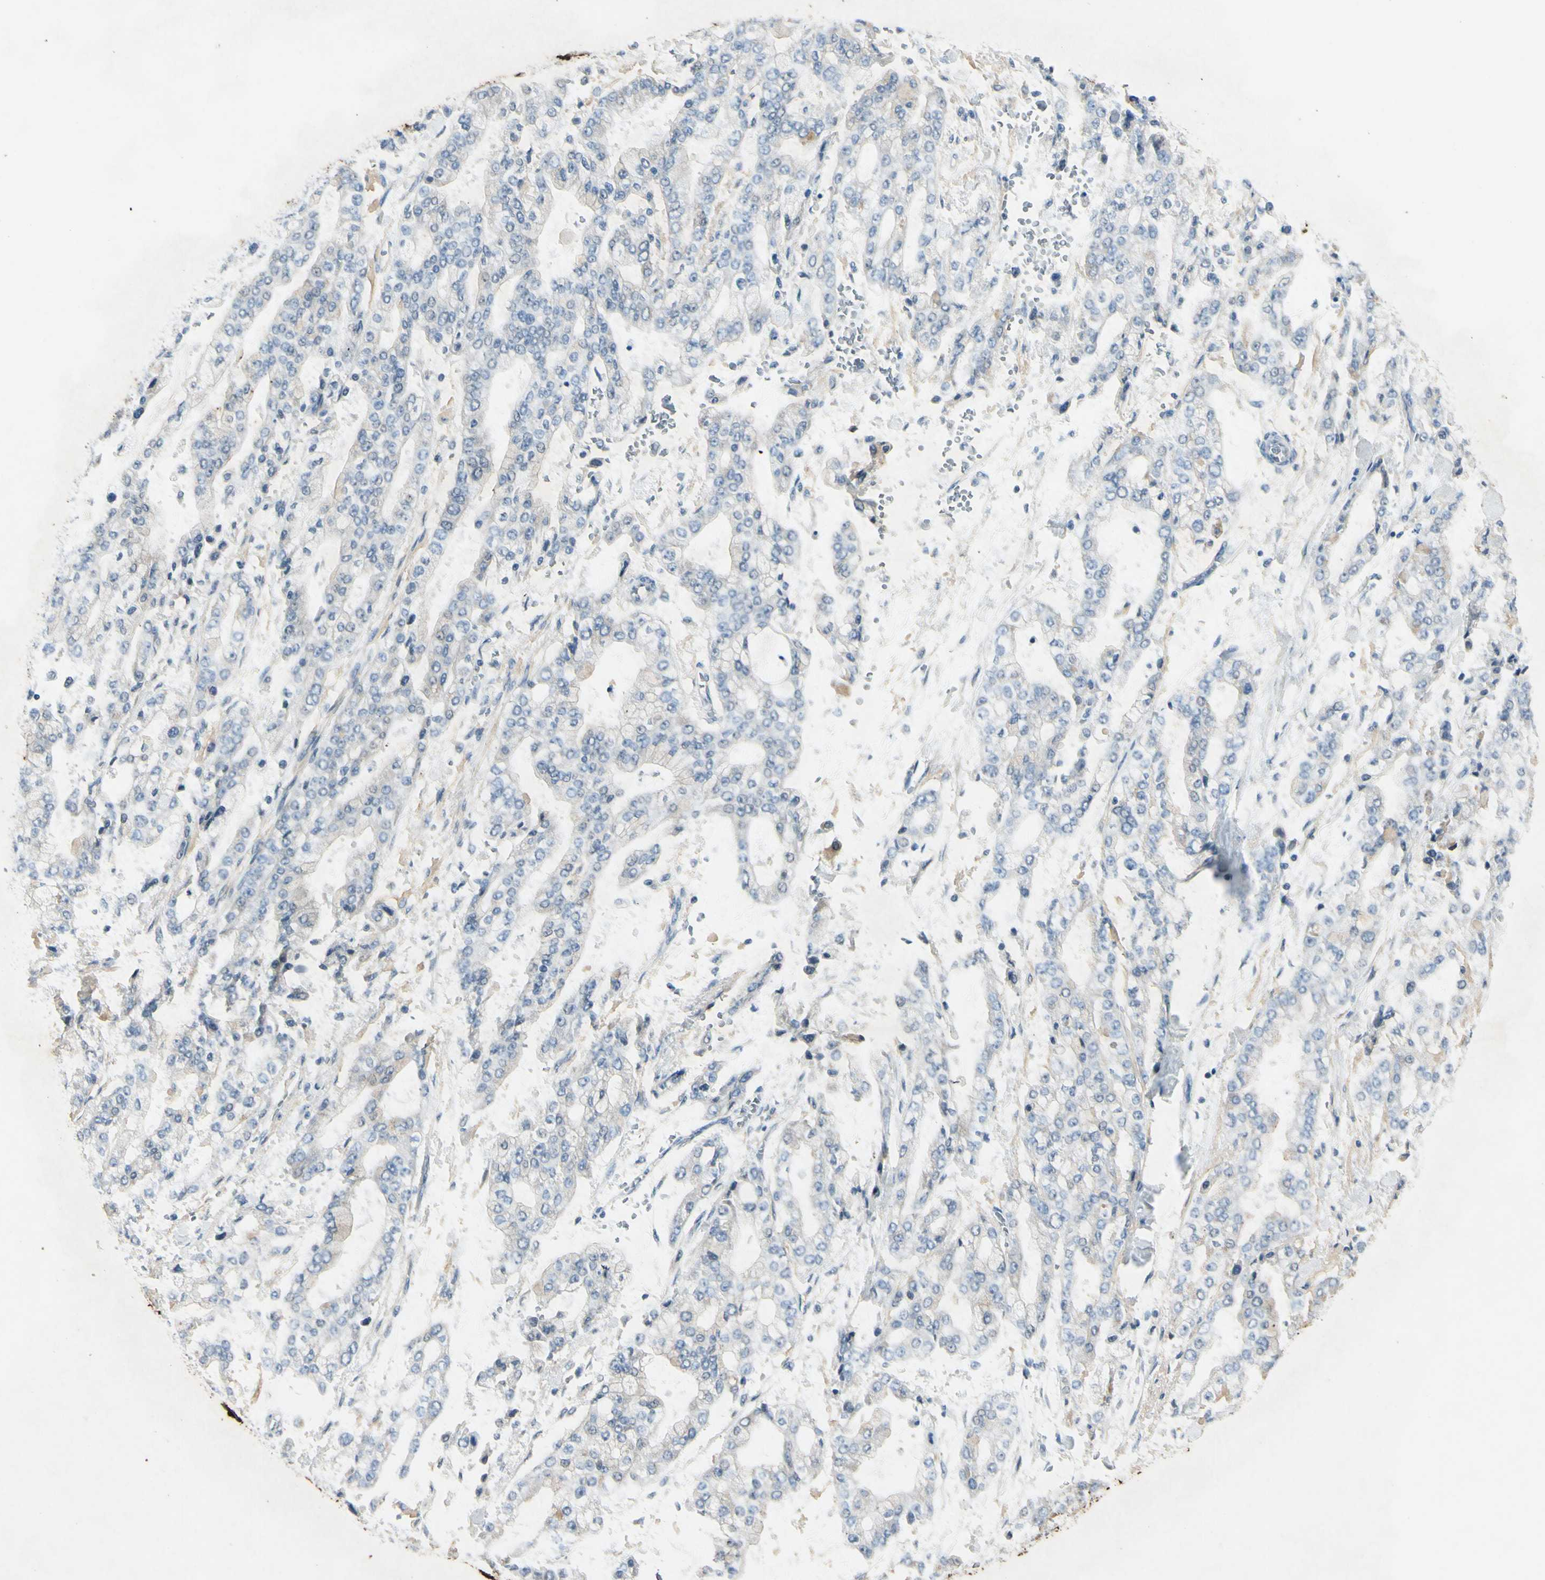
{"staining": {"intensity": "negative", "quantity": "none", "location": "none"}, "tissue": "stomach cancer", "cell_type": "Tumor cells", "image_type": "cancer", "snomed": [{"axis": "morphology", "description": "Normal tissue, NOS"}, {"axis": "morphology", "description": "Adenocarcinoma, NOS"}, {"axis": "topography", "description": "Stomach, upper"}, {"axis": "topography", "description": "Stomach"}], "caption": "An image of human stomach adenocarcinoma is negative for staining in tumor cells.", "gene": "SNAP91", "patient": {"sex": "male", "age": 76}}